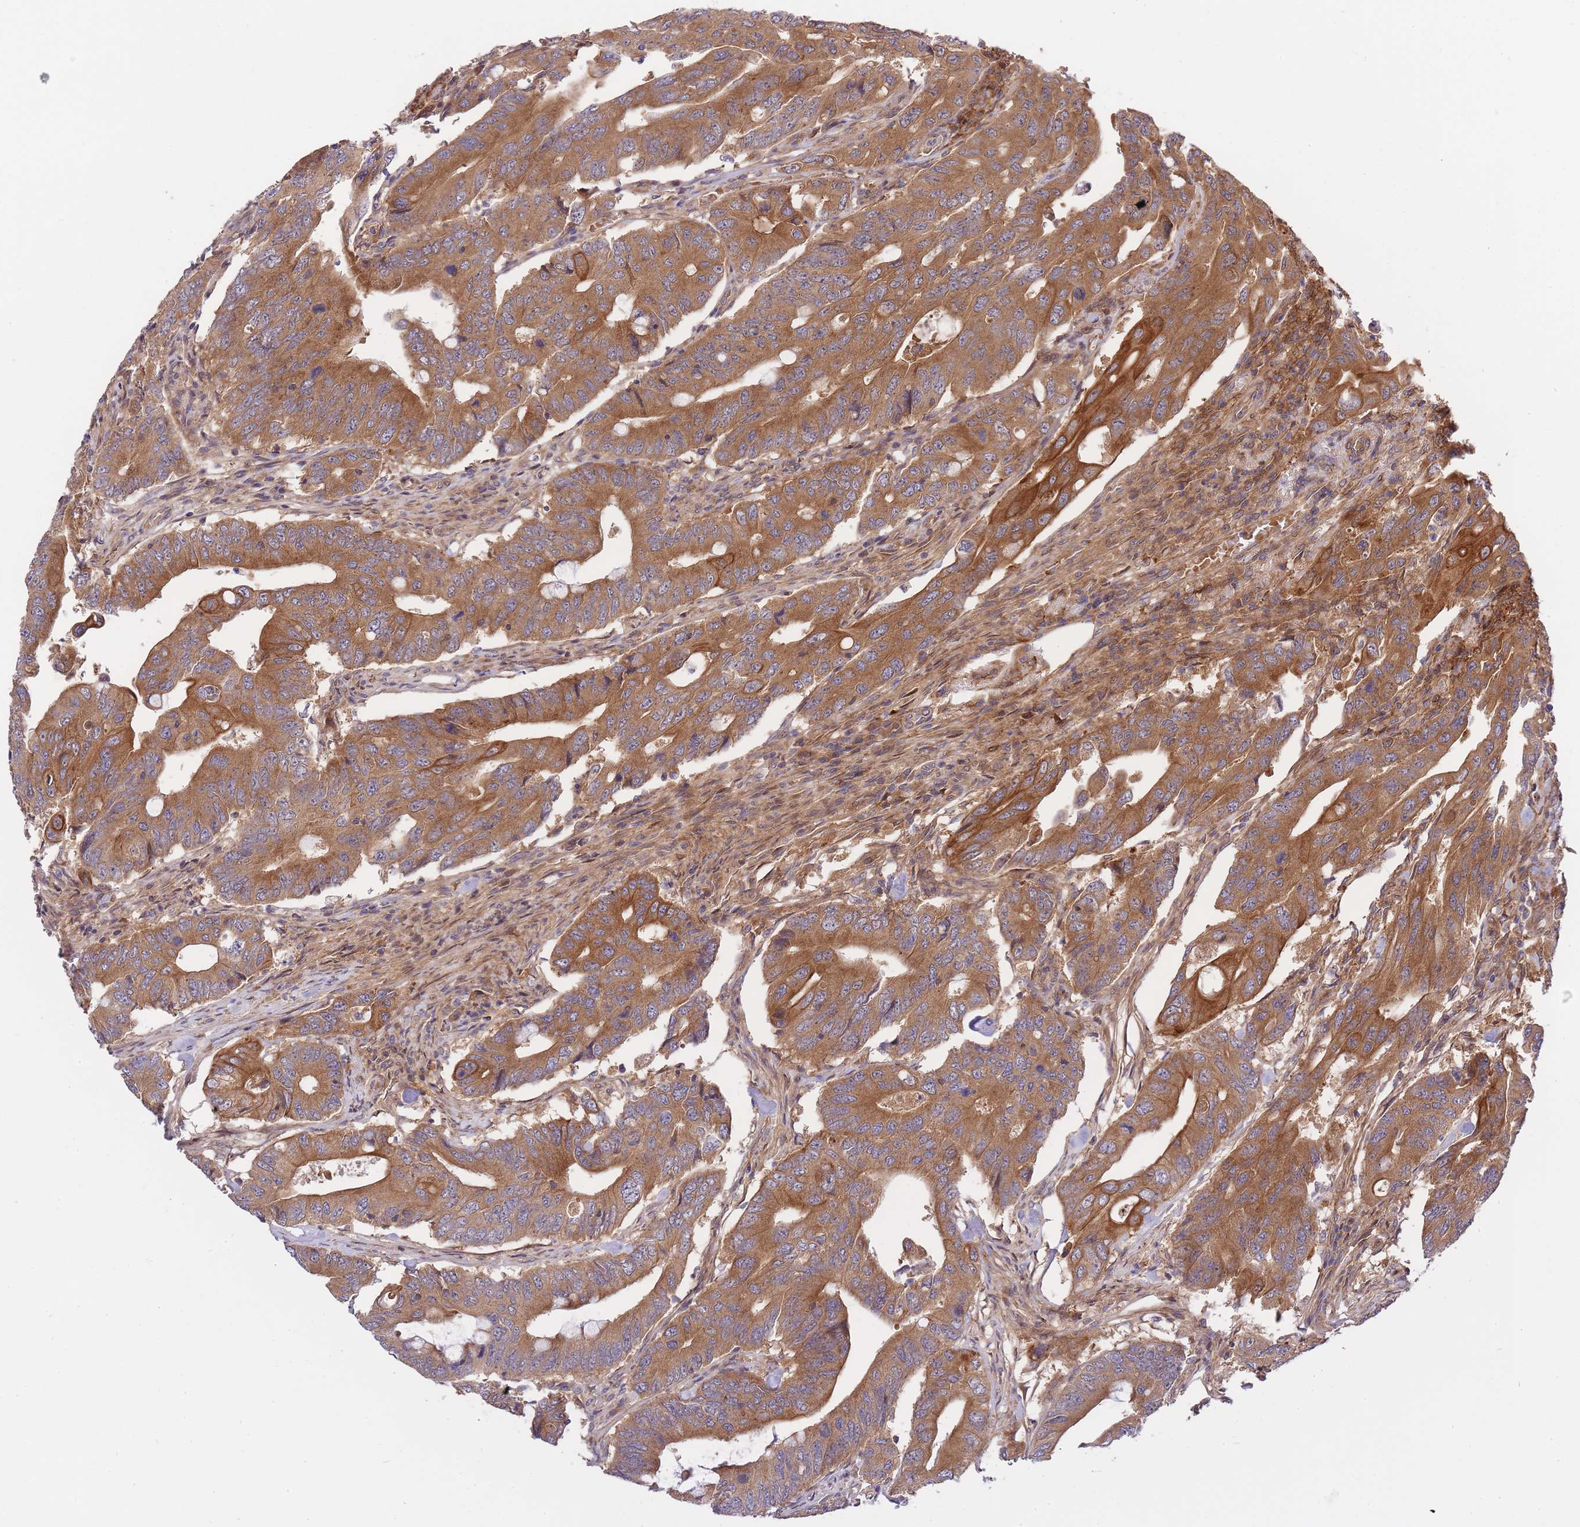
{"staining": {"intensity": "strong", "quantity": ">75%", "location": "cytoplasmic/membranous"}, "tissue": "colorectal cancer", "cell_type": "Tumor cells", "image_type": "cancer", "snomed": [{"axis": "morphology", "description": "Adenocarcinoma, NOS"}, {"axis": "topography", "description": "Colon"}], "caption": "The micrograph shows immunohistochemical staining of colorectal cancer (adenocarcinoma). There is strong cytoplasmic/membranous expression is present in approximately >75% of tumor cells.", "gene": "EIF2B2", "patient": {"sex": "male", "age": 71}}